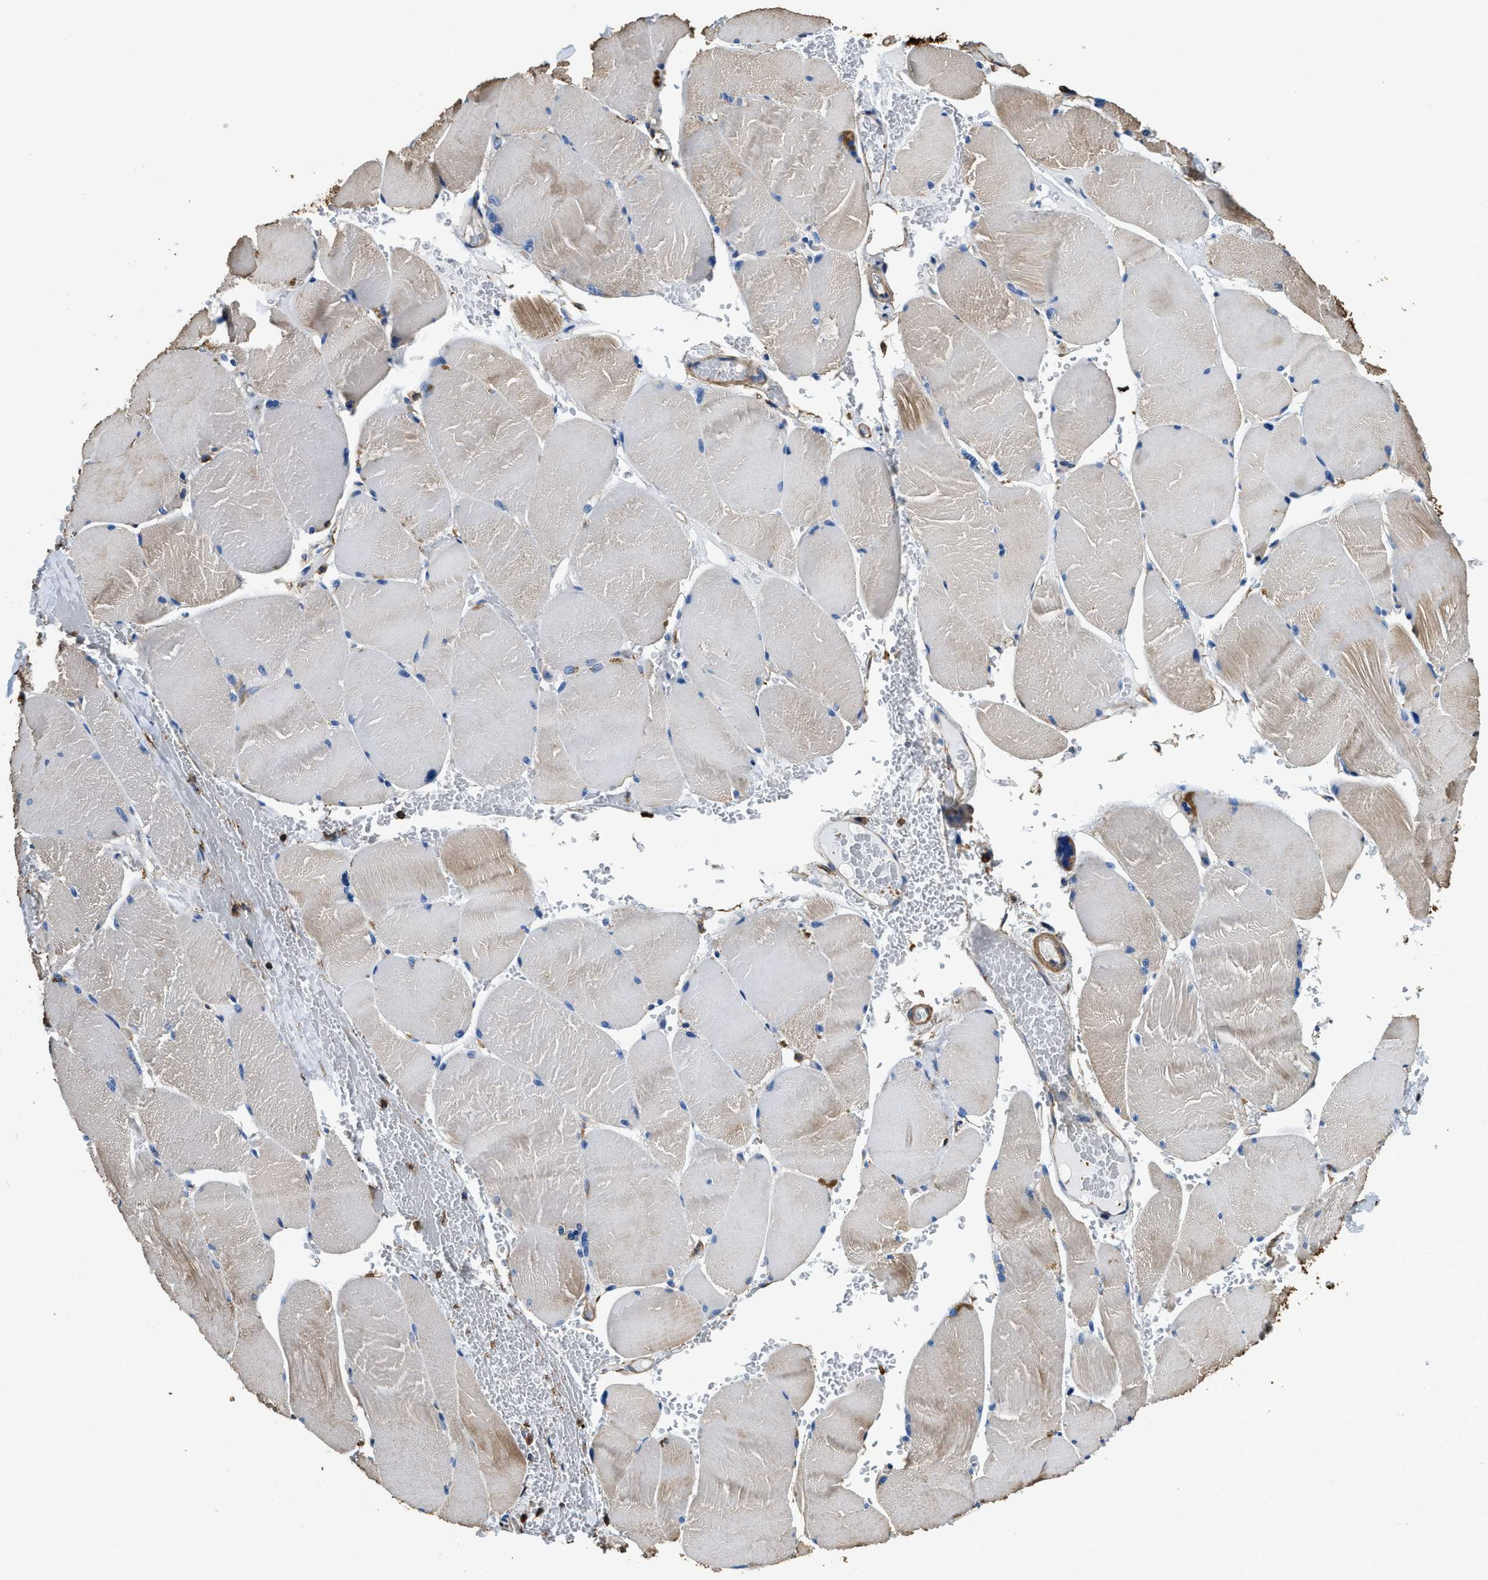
{"staining": {"intensity": "weak", "quantity": "25%-75%", "location": "cytoplasmic/membranous"}, "tissue": "skeletal muscle", "cell_type": "Myocytes", "image_type": "normal", "snomed": [{"axis": "morphology", "description": "Normal tissue, NOS"}, {"axis": "topography", "description": "Skin"}, {"axis": "topography", "description": "Skeletal muscle"}], "caption": "The photomicrograph shows staining of unremarkable skeletal muscle, revealing weak cytoplasmic/membranous protein positivity (brown color) within myocytes. The staining is performed using DAB brown chromogen to label protein expression. The nuclei are counter-stained blue using hematoxylin.", "gene": "ACCS", "patient": {"sex": "male", "age": 83}}